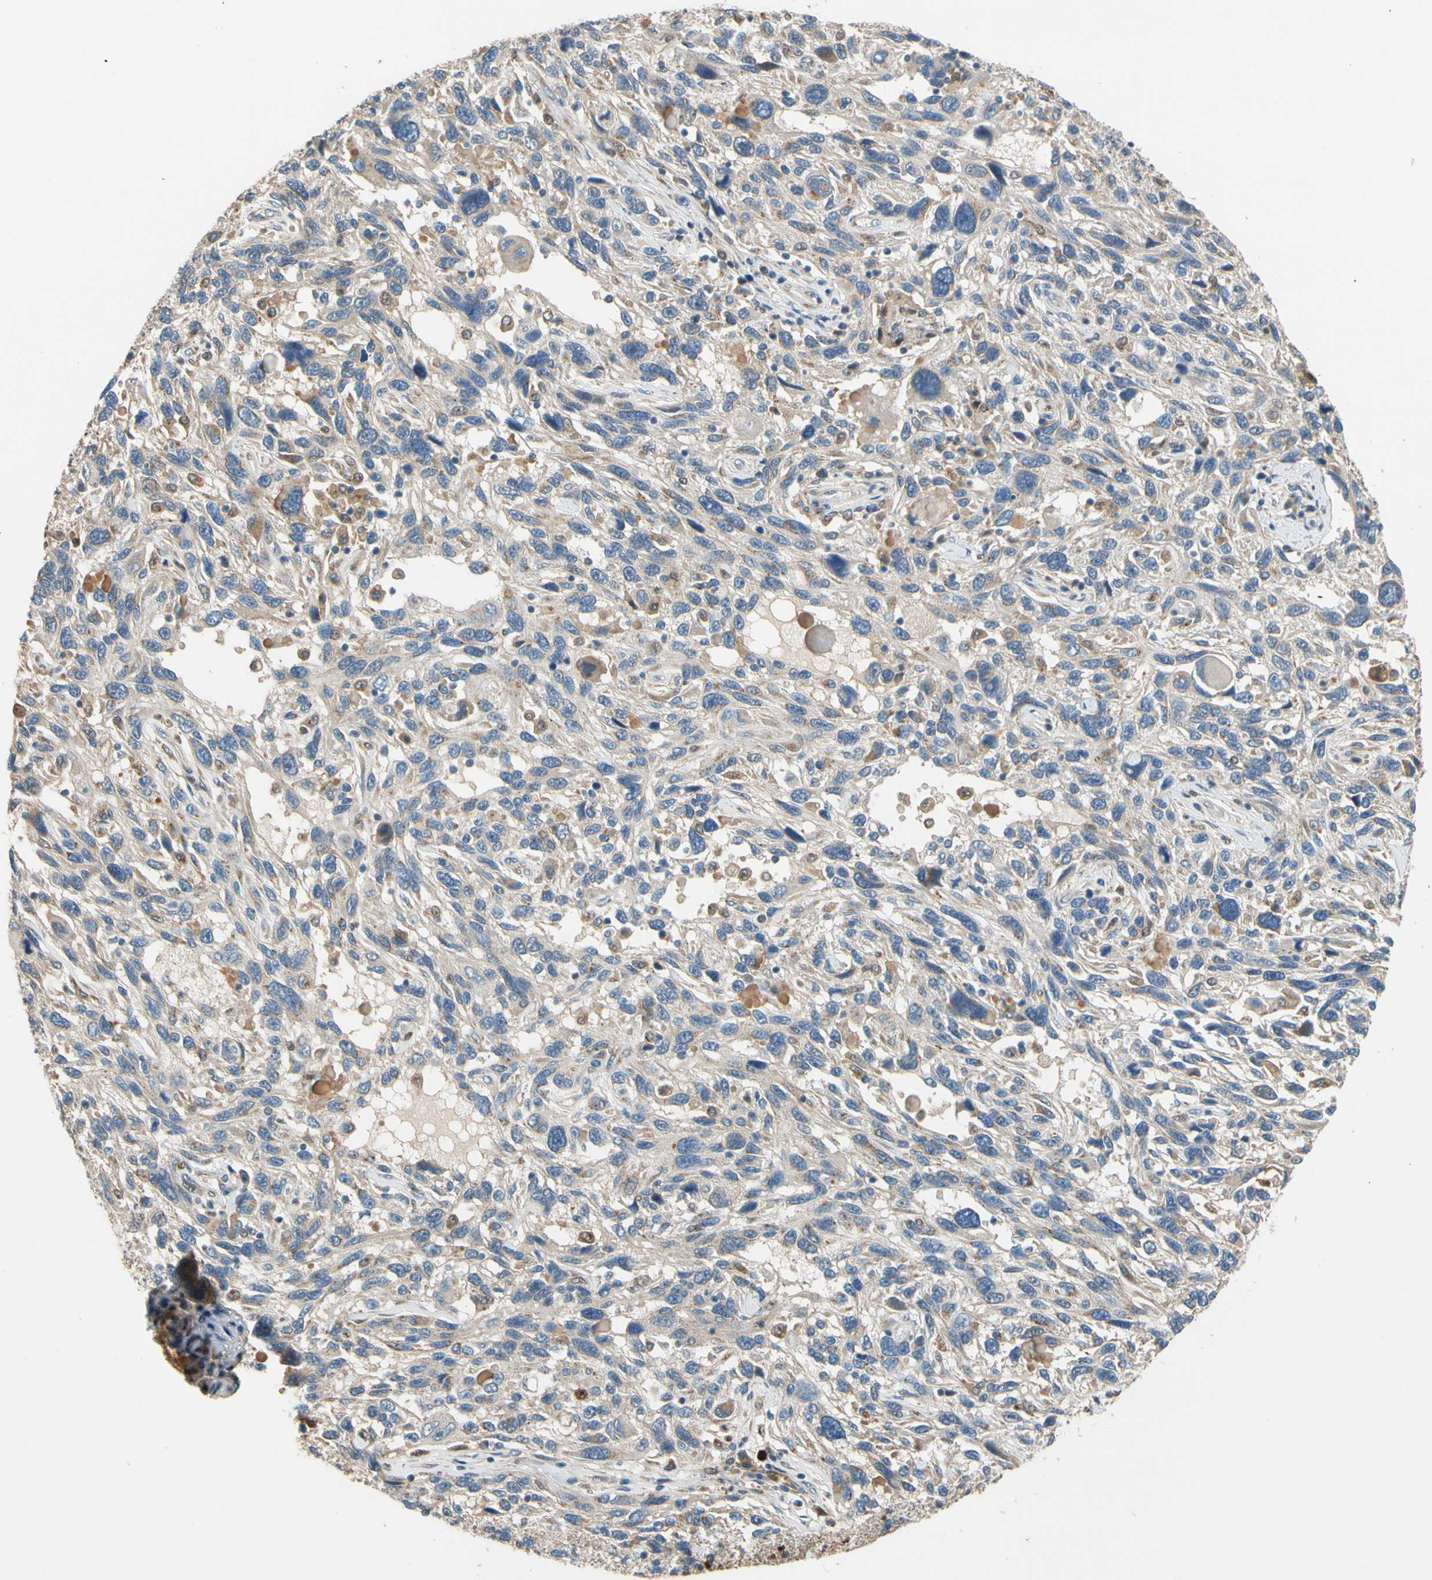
{"staining": {"intensity": "moderate", "quantity": "<25%", "location": "cytoplasmic/membranous"}, "tissue": "melanoma", "cell_type": "Tumor cells", "image_type": "cancer", "snomed": [{"axis": "morphology", "description": "Malignant melanoma, NOS"}, {"axis": "topography", "description": "Skin"}], "caption": "Brown immunohistochemical staining in human melanoma demonstrates moderate cytoplasmic/membranous expression in approximately <25% of tumor cells.", "gene": "GPSM2", "patient": {"sex": "male", "age": 53}}